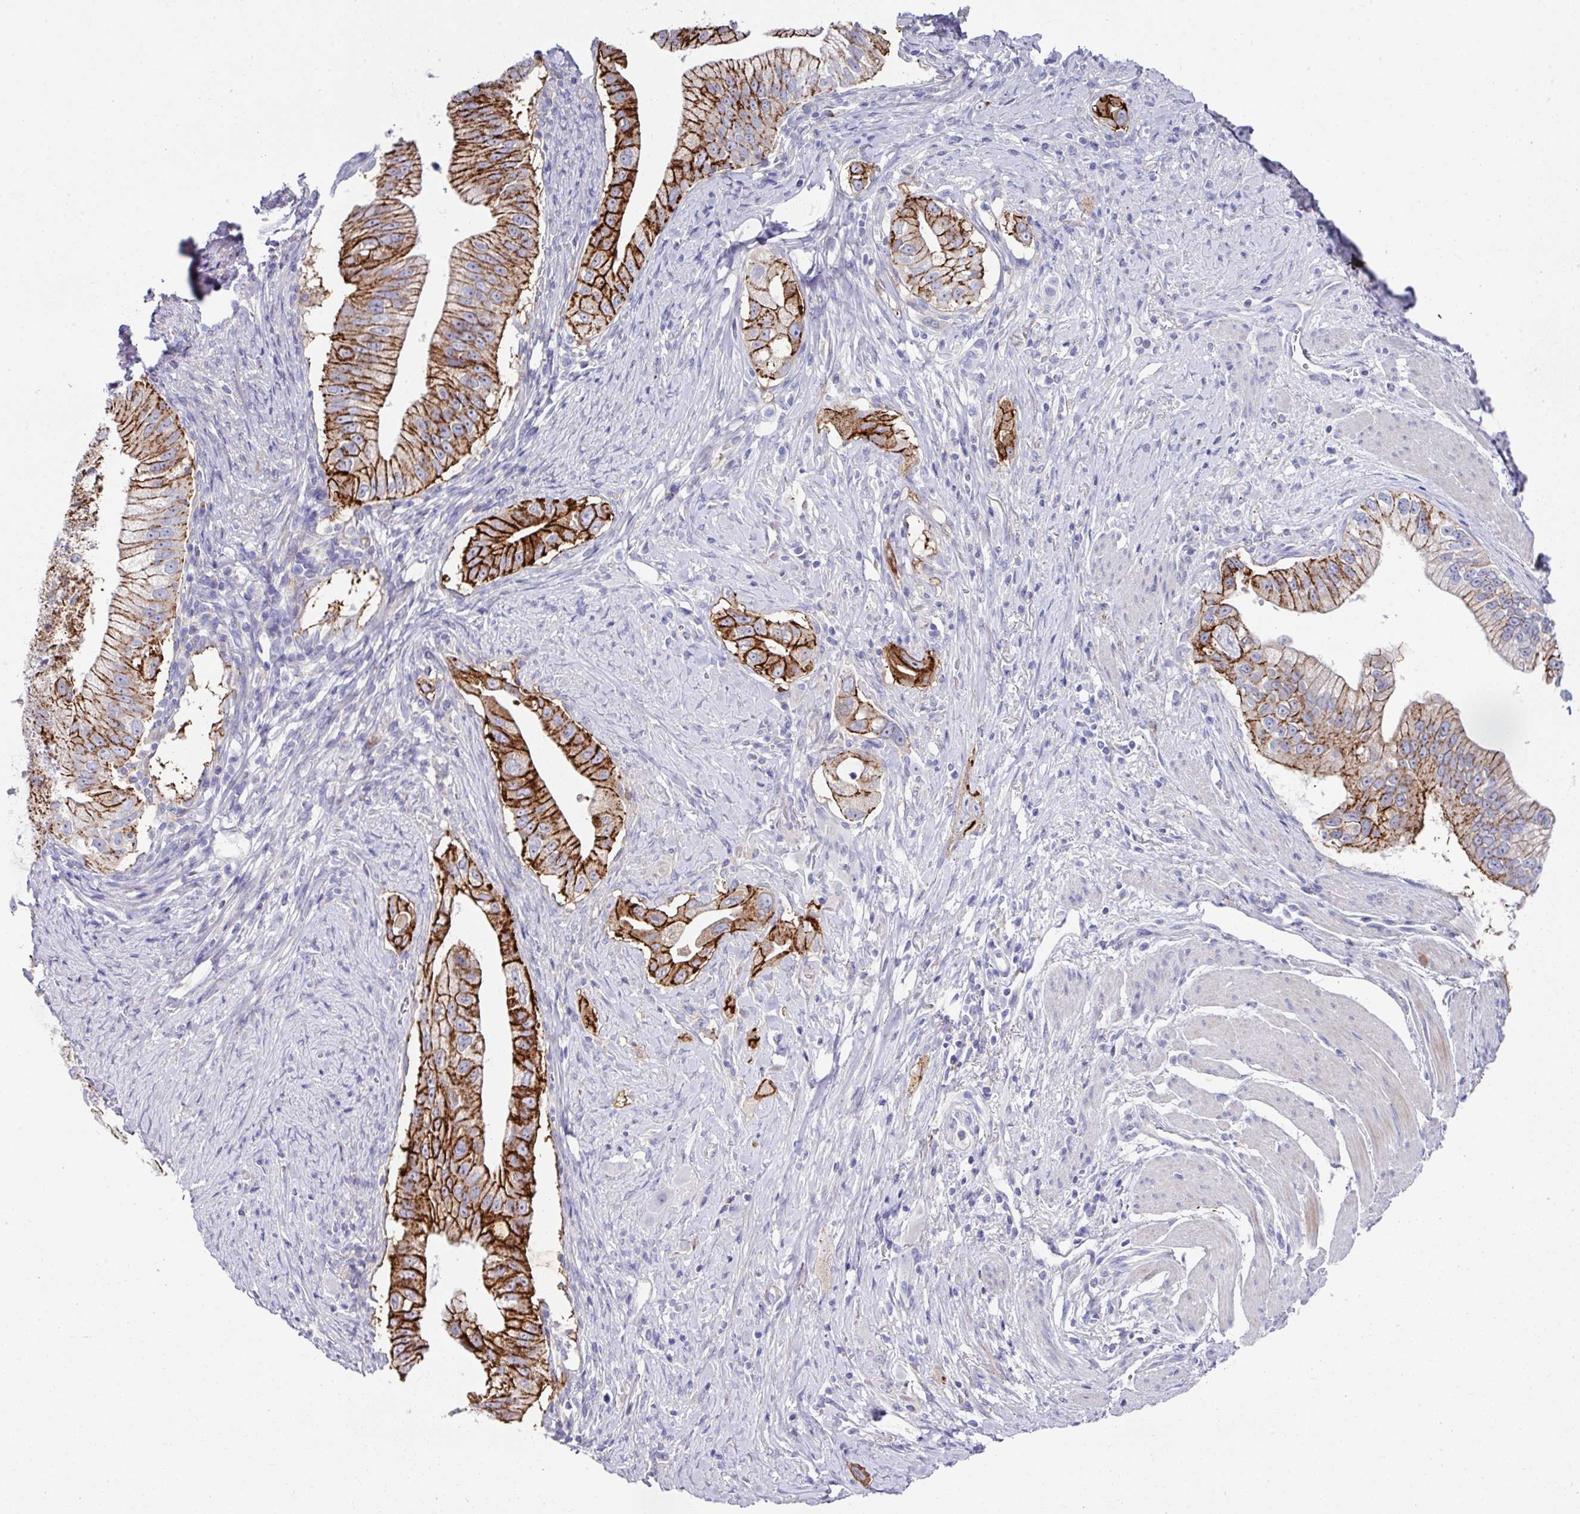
{"staining": {"intensity": "strong", "quantity": ">75%", "location": "cytoplasmic/membranous"}, "tissue": "pancreatic cancer", "cell_type": "Tumor cells", "image_type": "cancer", "snomed": [{"axis": "morphology", "description": "Adenocarcinoma, NOS"}, {"axis": "topography", "description": "Pancreas"}], "caption": "This histopathology image shows pancreatic cancer (adenocarcinoma) stained with immunohistochemistry (IHC) to label a protein in brown. The cytoplasmic/membranous of tumor cells show strong positivity for the protein. Nuclei are counter-stained blue.", "gene": "CLDN1", "patient": {"sex": "male", "age": 70}}